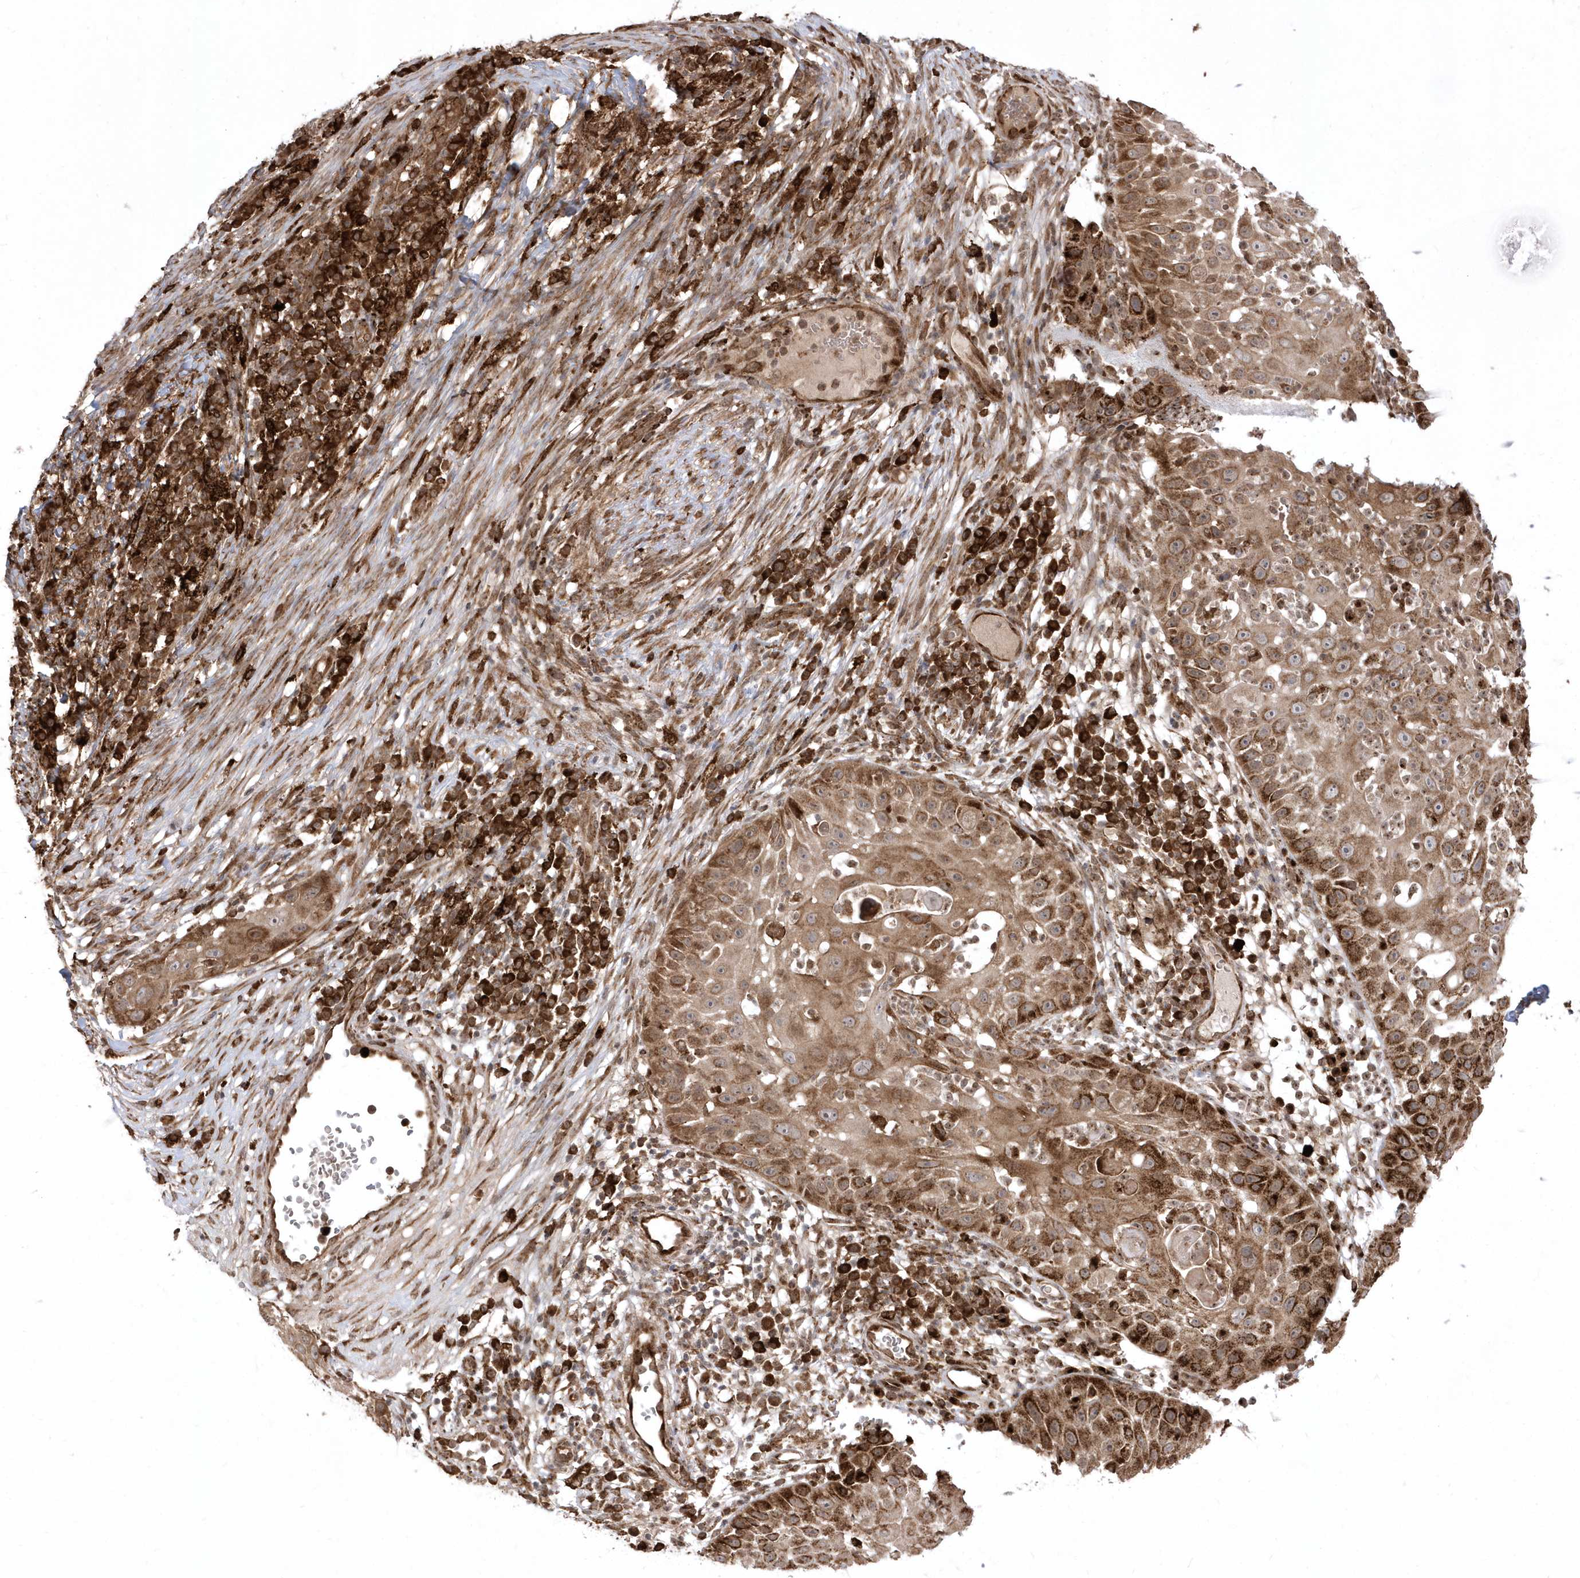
{"staining": {"intensity": "moderate", "quantity": ">75%", "location": "cytoplasmic/membranous"}, "tissue": "skin cancer", "cell_type": "Tumor cells", "image_type": "cancer", "snomed": [{"axis": "morphology", "description": "Squamous cell carcinoma, NOS"}, {"axis": "topography", "description": "Skin"}], "caption": "Human skin squamous cell carcinoma stained with a protein marker displays moderate staining in tumor cells.", "gene": "EPC2", "patient": {"sex": "female", "age": 44}}